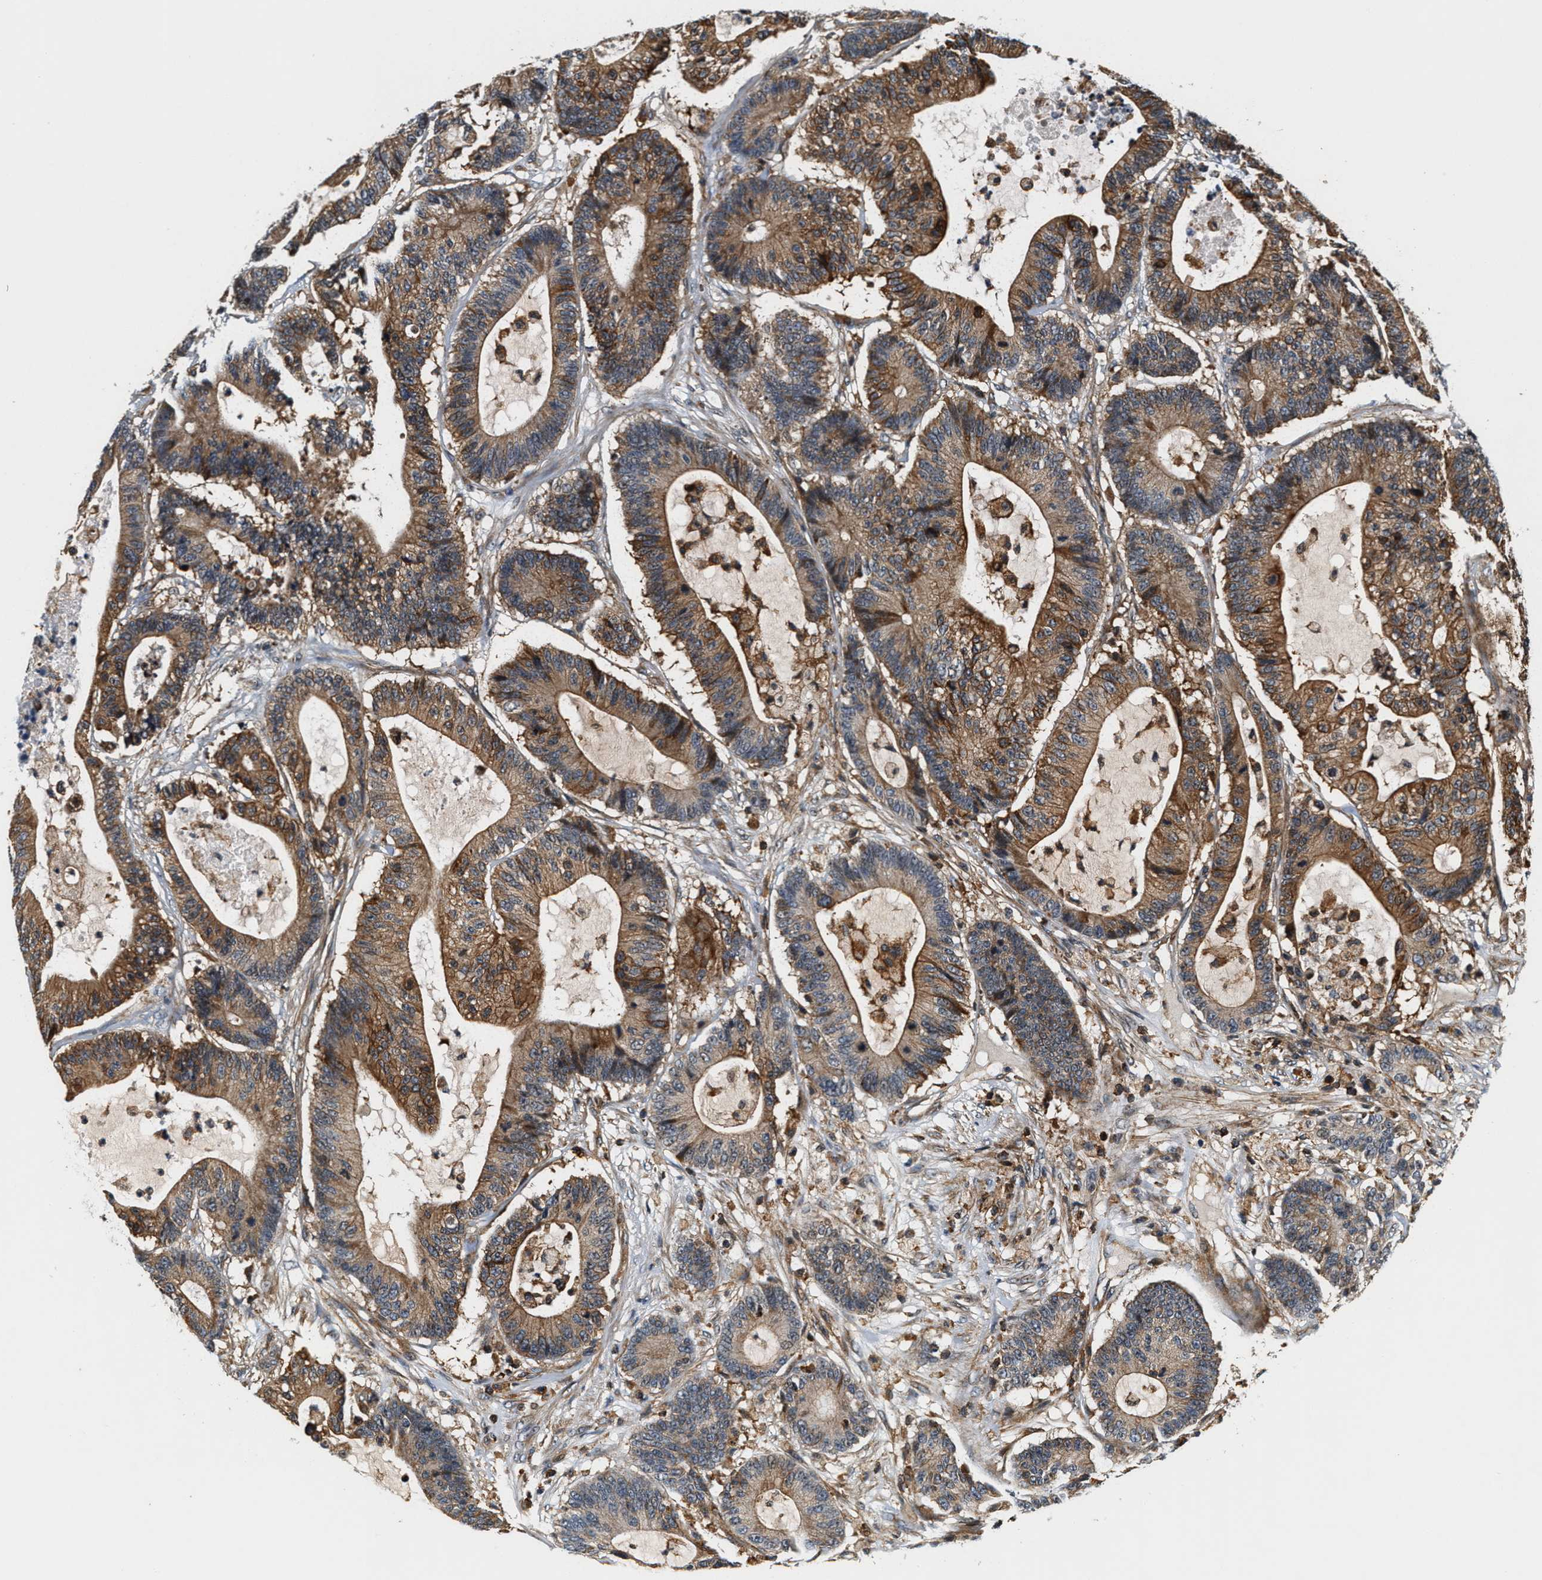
{"staining": {"intensity": "moderate", "quantity": ">75%", "location": "cytoplasmic/membranous"}, "tissue": "colorectal cancer", "cell_type": "Tumor cells", "image_type": "cancer", "snomed": [{"axis": "morphology", "description": "Adenocarcinoma, NOS"}, {"axis": "topography", "description": "Colon"}], "caption": "High-magnification brightfield microscopy of colorectal cancer stained with DAB (3,3'-diaminobenzidine) (brown) and counterstained with hematoxylin (blue). tumor cells exhibit moderate cytoplasmic/membranous positivity is seen in approximately>75% of cells. The staining was performed using DAB (3,3'-diaminobenzidine) to visualize the protein expression in brown, while the nuclei were stained in blue with hematoxylin (Magnification: 20x).", "gene": "SAMD9", "patient": {"sex": "female", "age": 84}}